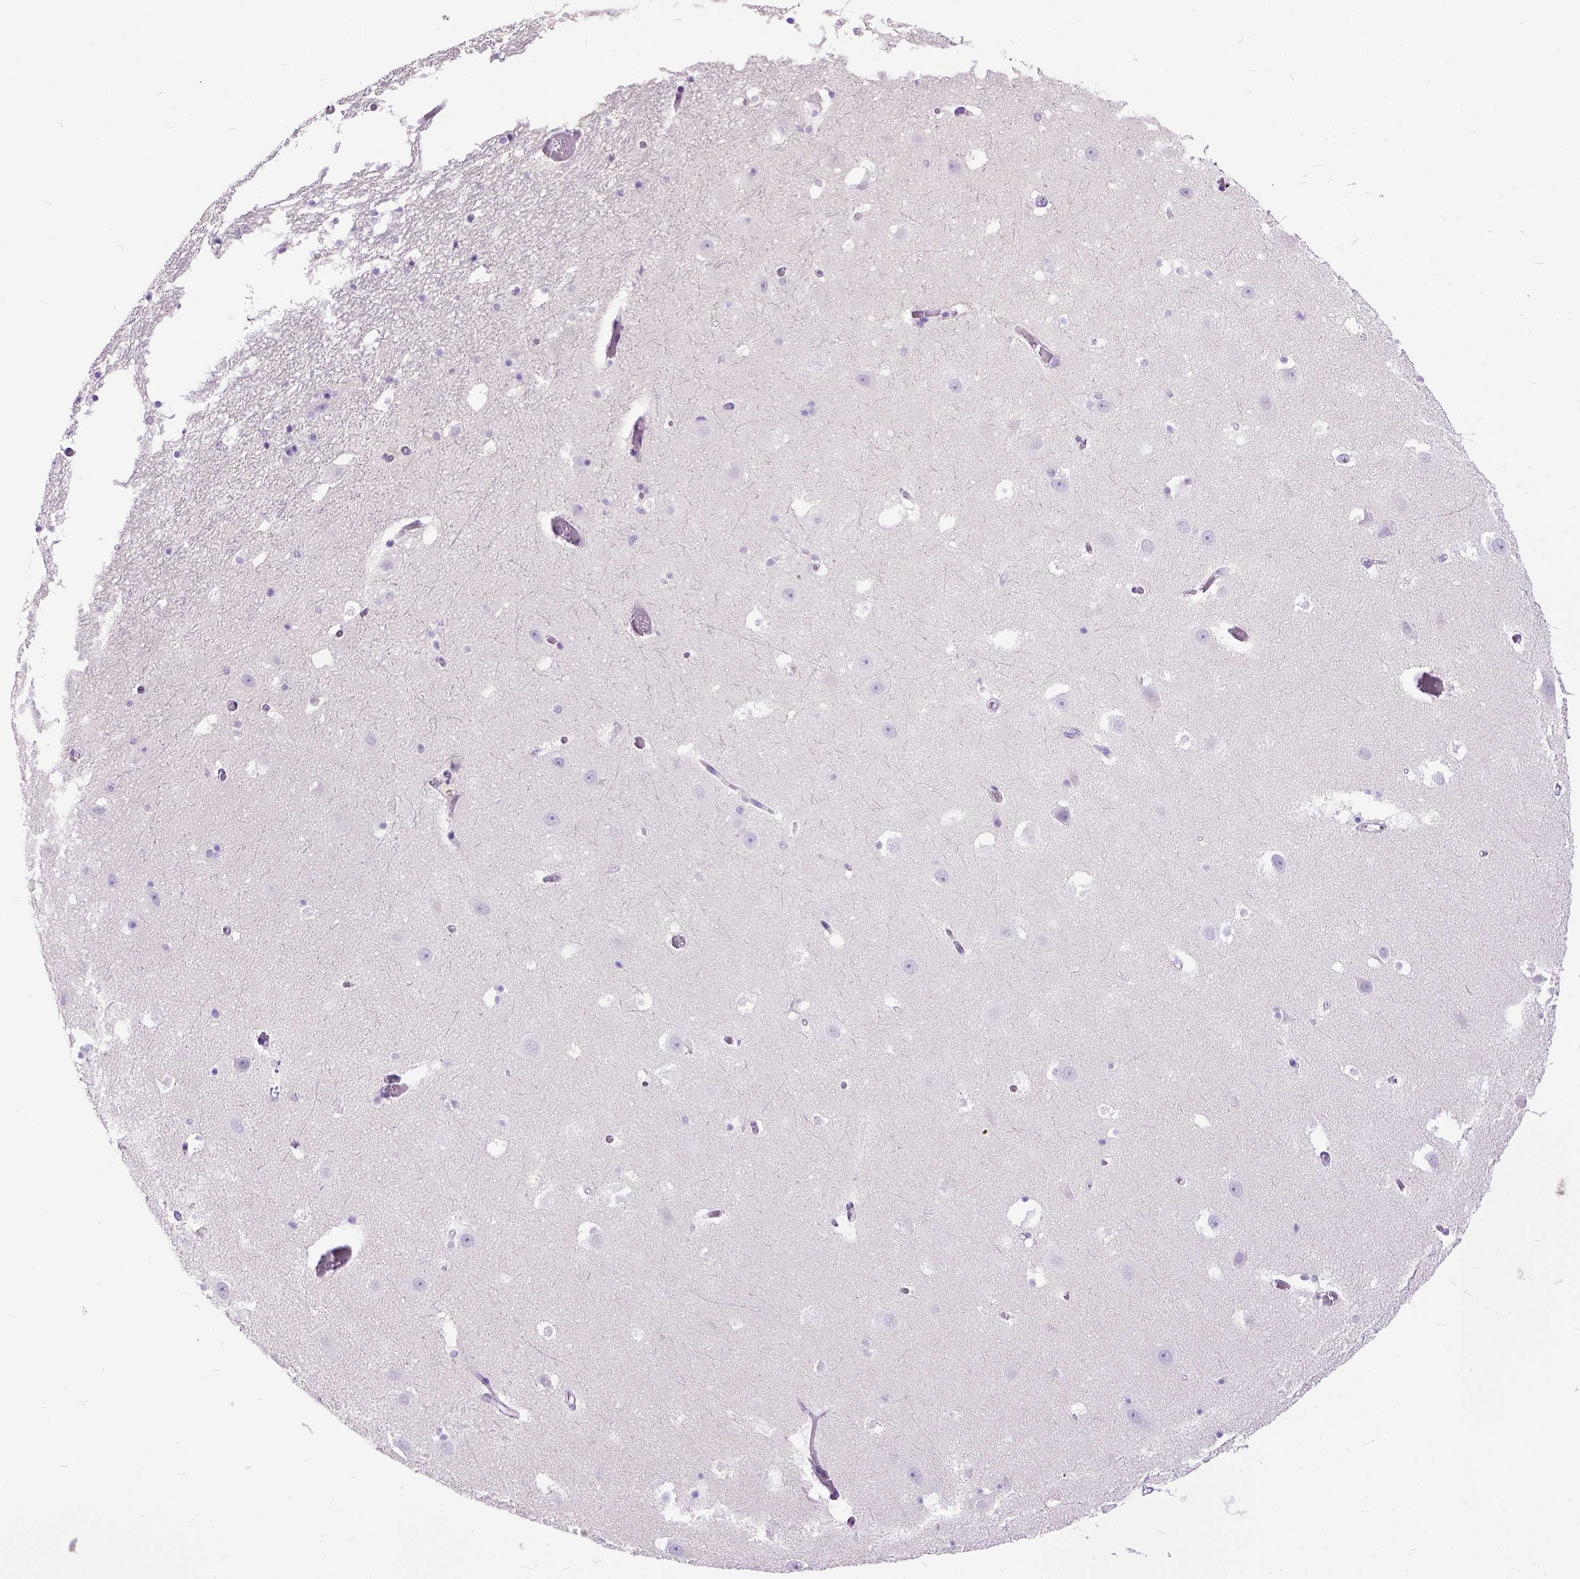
{"staining": {"intensity": "negative", "quantity": "none", "location": "none"}, "tissue": "hippocampus", "cell_type": "Glial cells", "image_type": "normal", "snomed": [{"axis": "morphology", "description": "Normal tissue, NOS"}, {"axis": "topography", "description": "Hippocampus"}], "caption": "The histopathology image exhibits no significant positivity in glial cells of hippocampus.", "gene": "CRB1", "patient": {"sex": "male", "age": 26}}